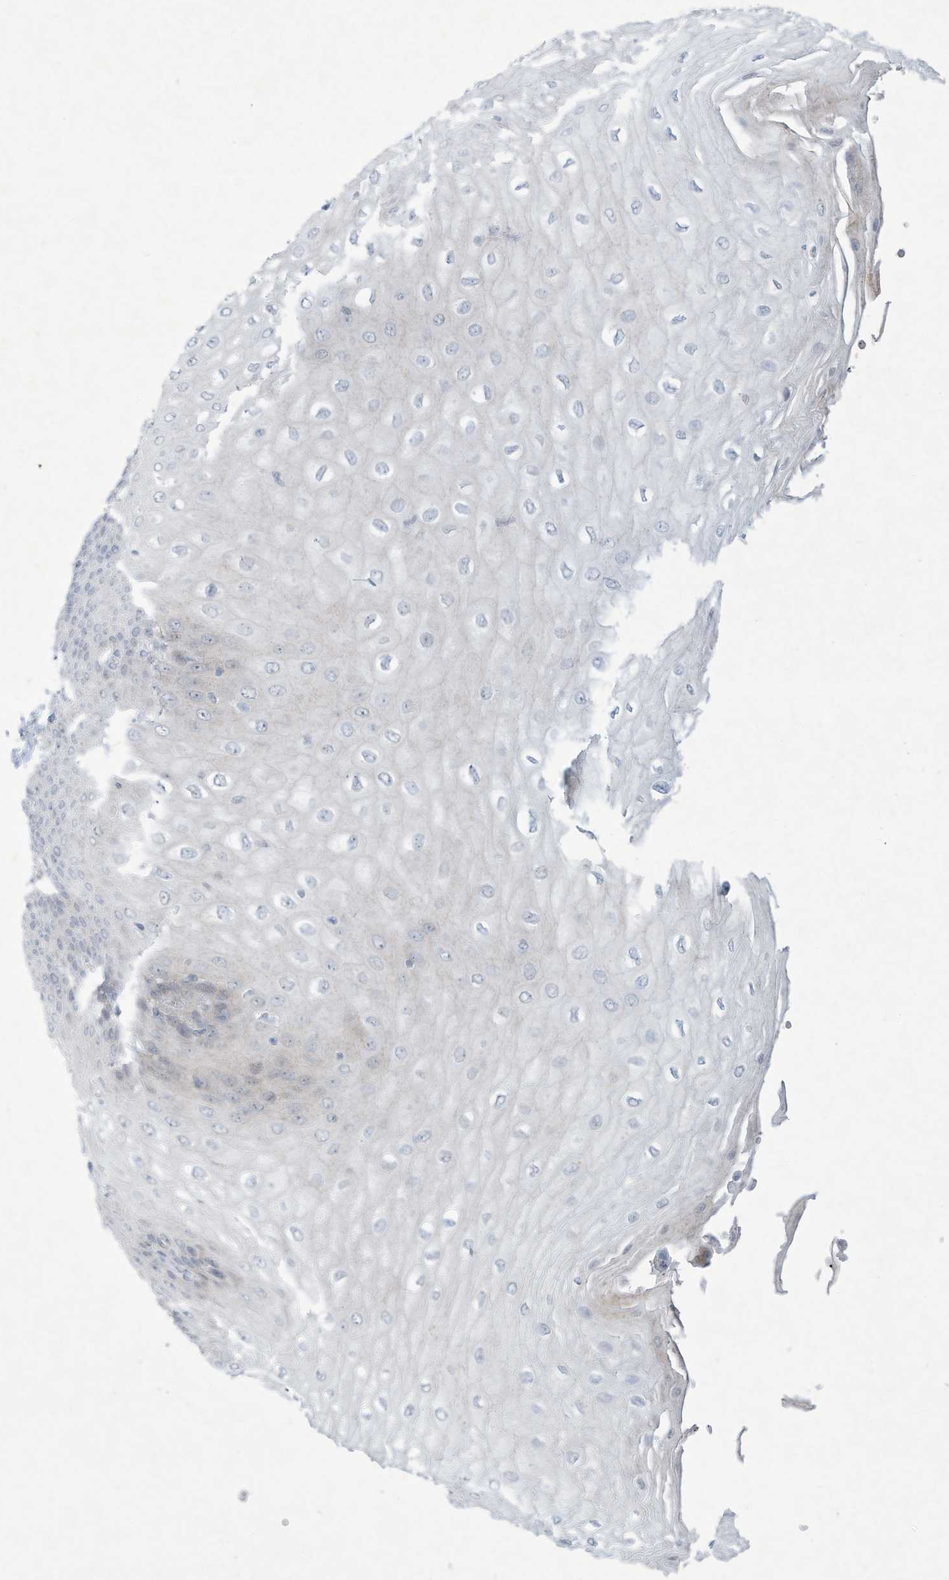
{"staining": {"intensity": "negative", "quantity": "none", "location": "none"}, "tissue": "esophagus", "cell_type": "Squamous epithelial cells", "image_type": "normal", "snomed": [{"axis": "morphology", "description": "Normal tissue, NOS"}, {"axis": "topography", "description": "Esophagus"}], "caption": "Immunohistochemical staining of benign esophagus shows no significant staining in squamous epithelial cells. The staining was performed using DAB (3,3'-diaminobenzidine) to visualize the protein expression in brown, while the nuclei were stained in blue with hematoxylin (Magnification: 20x).", "gene": "PAX6", "patient": {"sex": "male", "age": 60}}